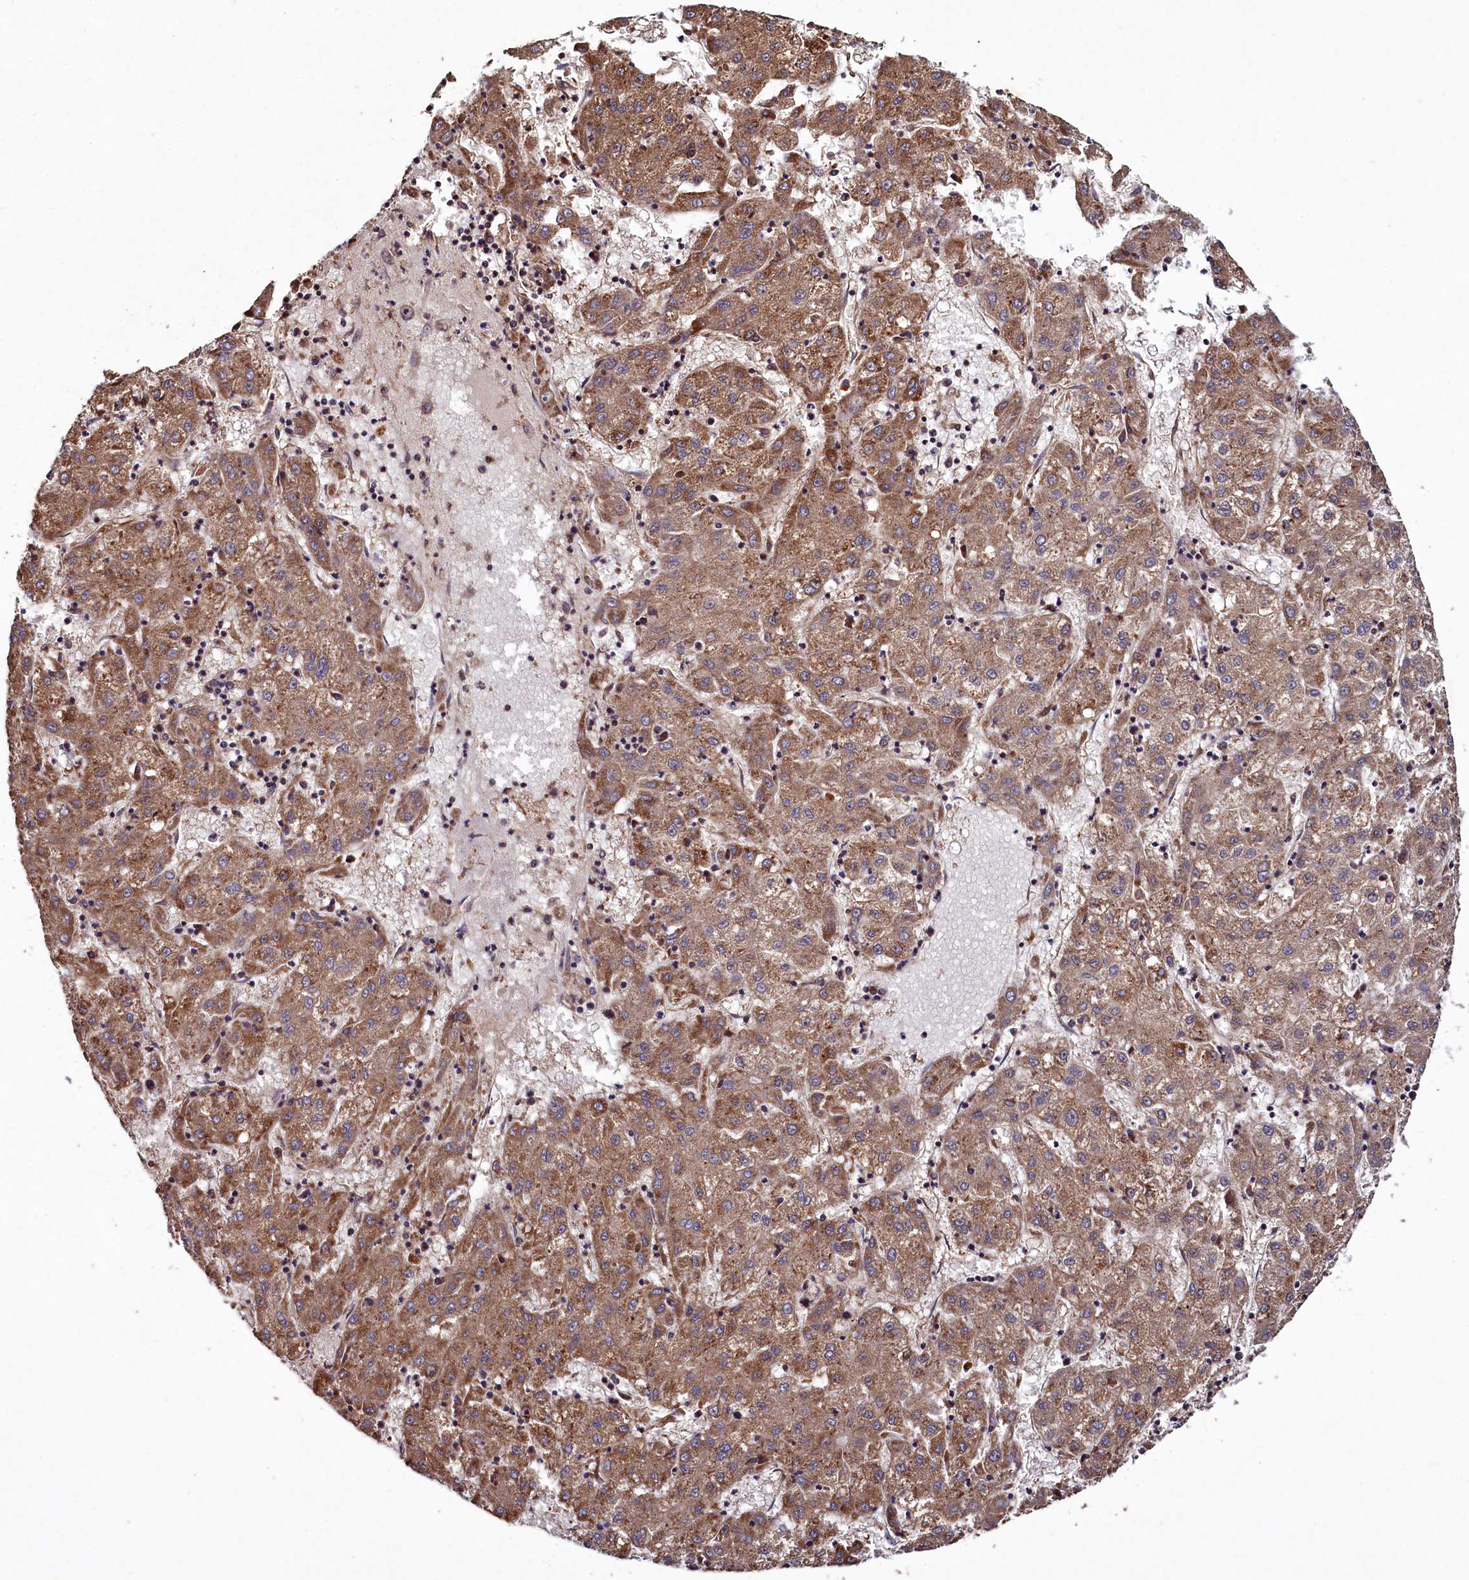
{"staining": {"intensity": "moderate", "quantity": ">75%", "location": "cytoplasmic/membranous"}, "tissue": "liver cancer", "cell_type": "Tumor cells", "image_type": "cancer", "snomed": [{"axis": "morphology", "description": "Carcinoma, Hepatocellular, NOS"}, {"axis": "topography", "description": "Liver"}], "caption": "Immunohistochemical staining of liver cancer displays moderate cytoplasmic/membranous protein expression in about >75% of tumor cells.", "gene": "TMEM98", "patient": {"sex": "male", "age": 72}}